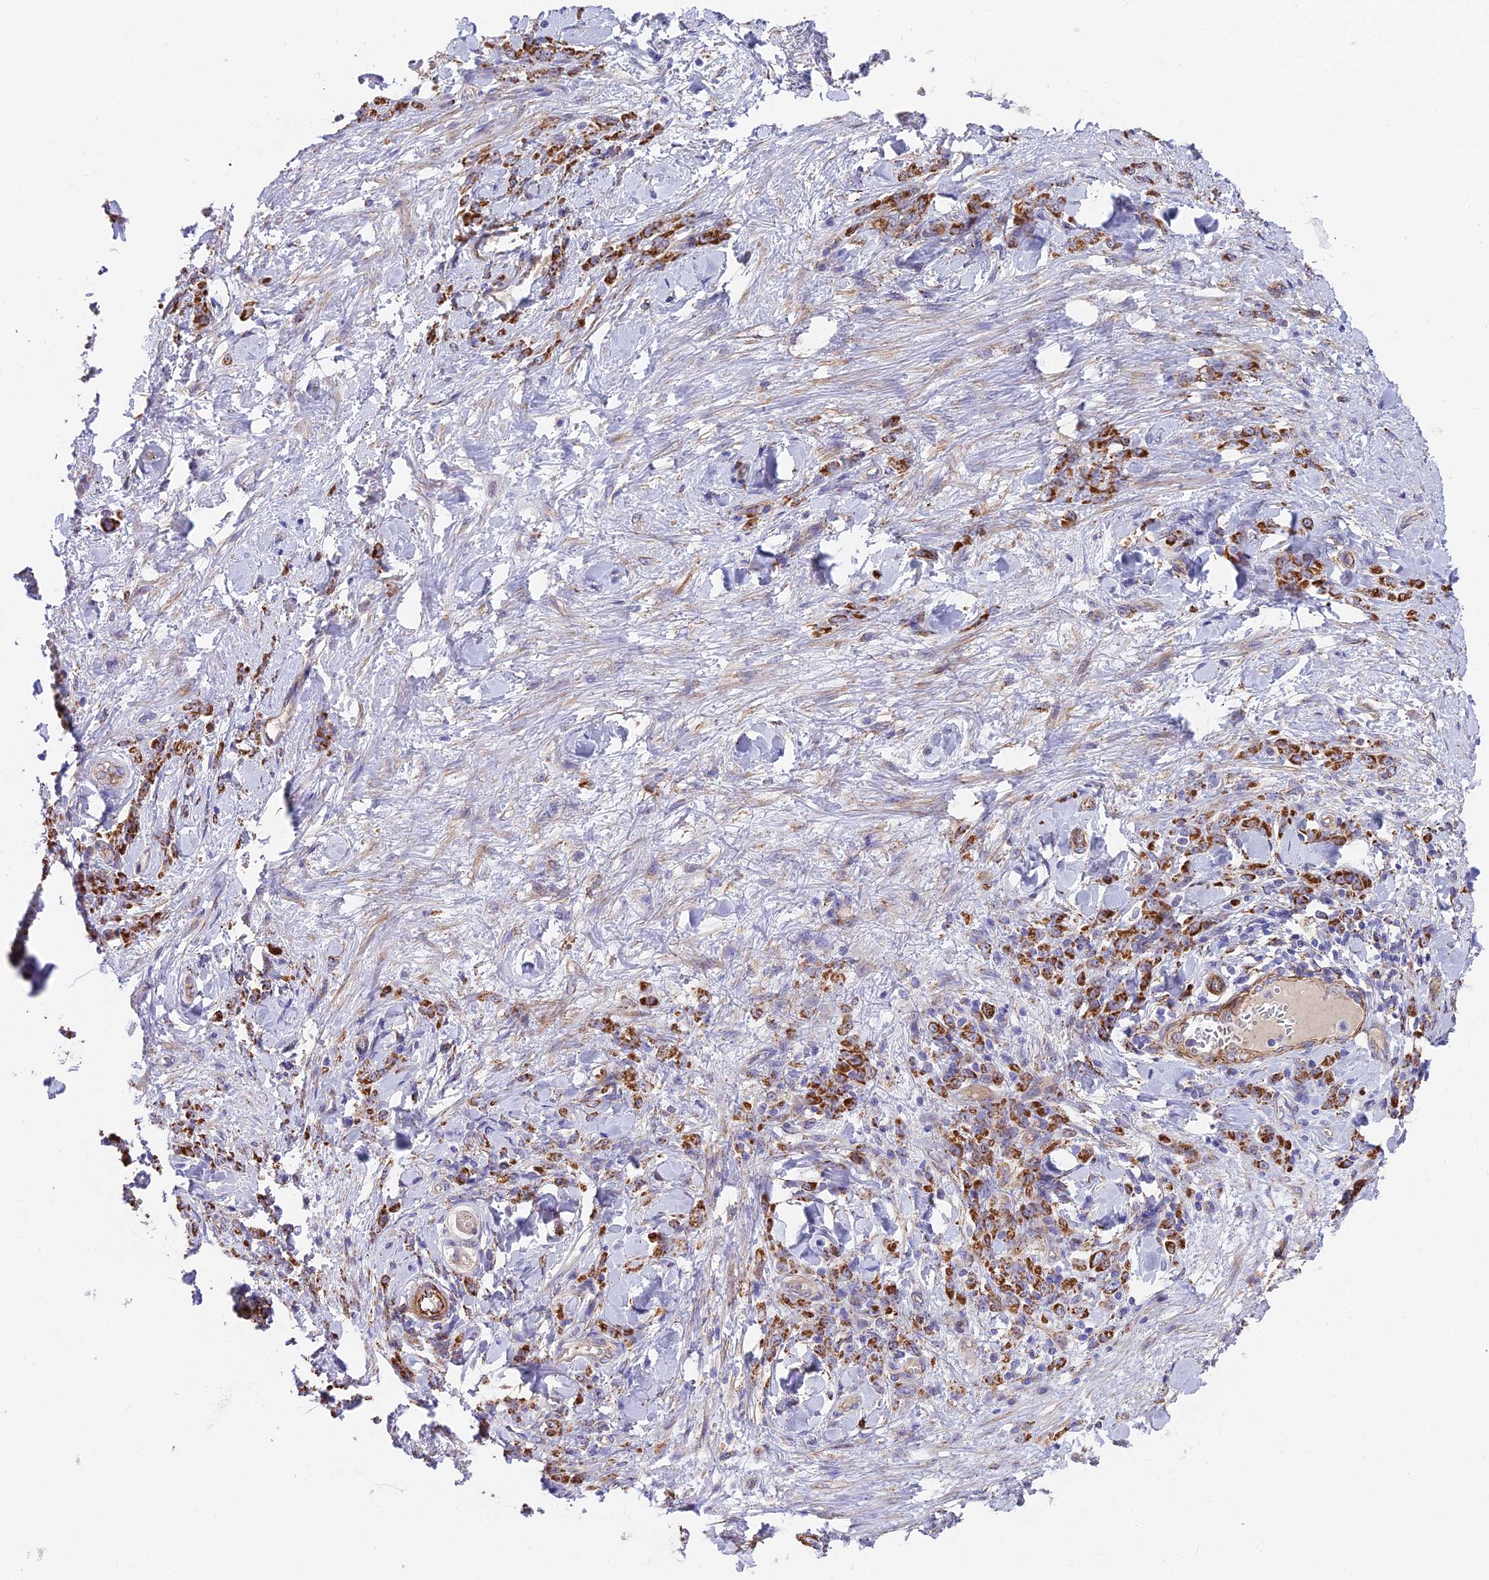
{"staining": {"intensity": "strong", "quantity": ">75%", "location": "cytoplasmic/membranous"}, "tissue": "stomach cancer", "cell_type": "Tumor cells", "image_type": "cancer", "snomed": [{"axis": "morphology", "description": "Normal tissue, NOS"}, {"axis": "morphology", "description": "Adenocarcinoma, NOS"}, {"axis": "topography", "description": "Stomach"}], "caption": "Immunohistochemical staining of human adenocarcinoma (stomach) exhibits strong cytoplasmic/membranous protein positivity in about >75% of tumor cells.", "gene": "TIGD6", "patient": {"sex": "male", "age": 82}}